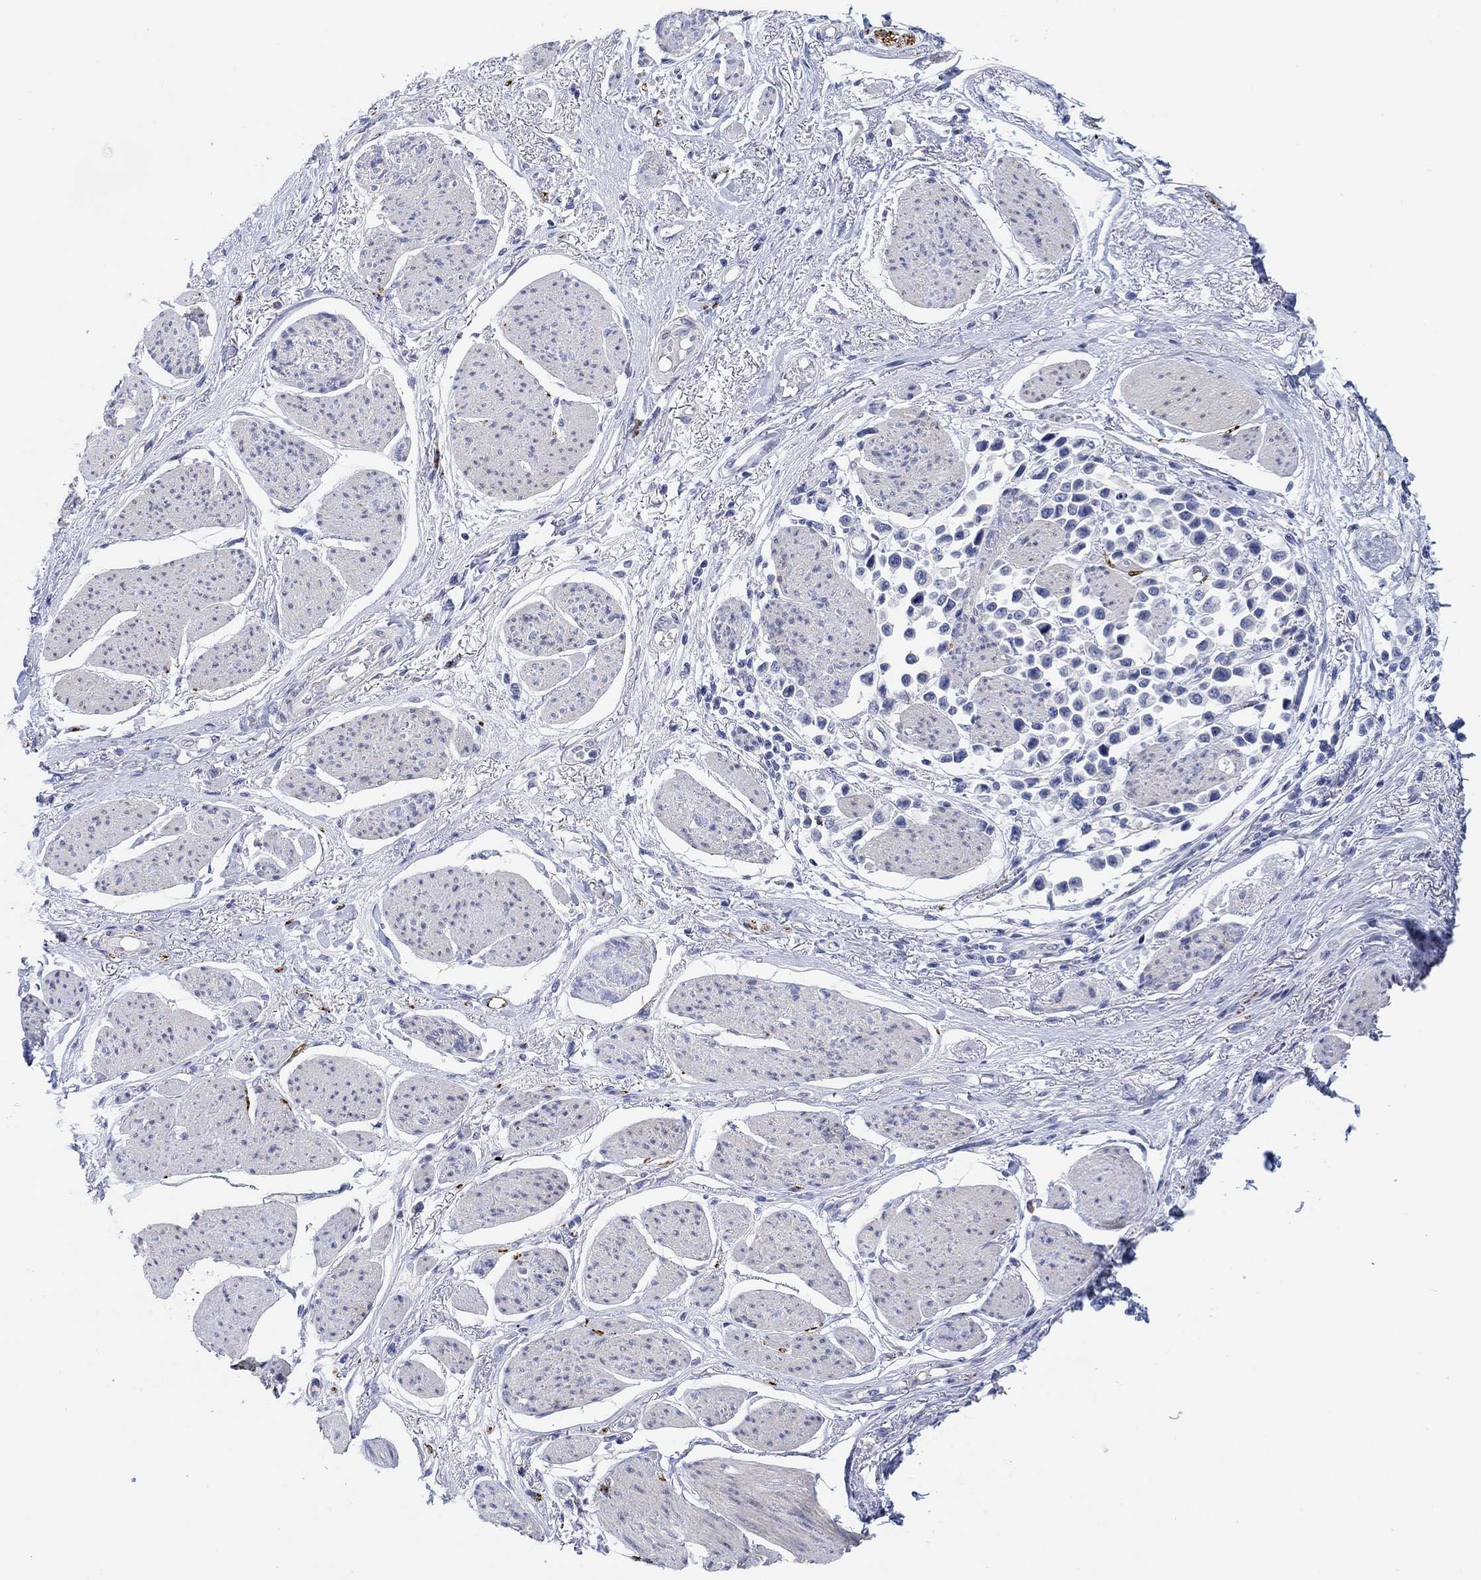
{"staining": {"intensity": "negative", "quantity": "none", "location": "none"}, "tissue": "stomach cancer", "cell_type": "Tumor cells", "image_type": "cancer", "snomed": [{"axis": "morphology", "description": "Adenocarcinoma, NOS"}, {"axis": "topography", "description": "Stomach"}], "caption": "The photomicrograph displays no staining of tumor cells in stomach cancer (adenocarcinoma).", "gene": "VAT1L", "patient": {"sex": "female", "age": 81}}